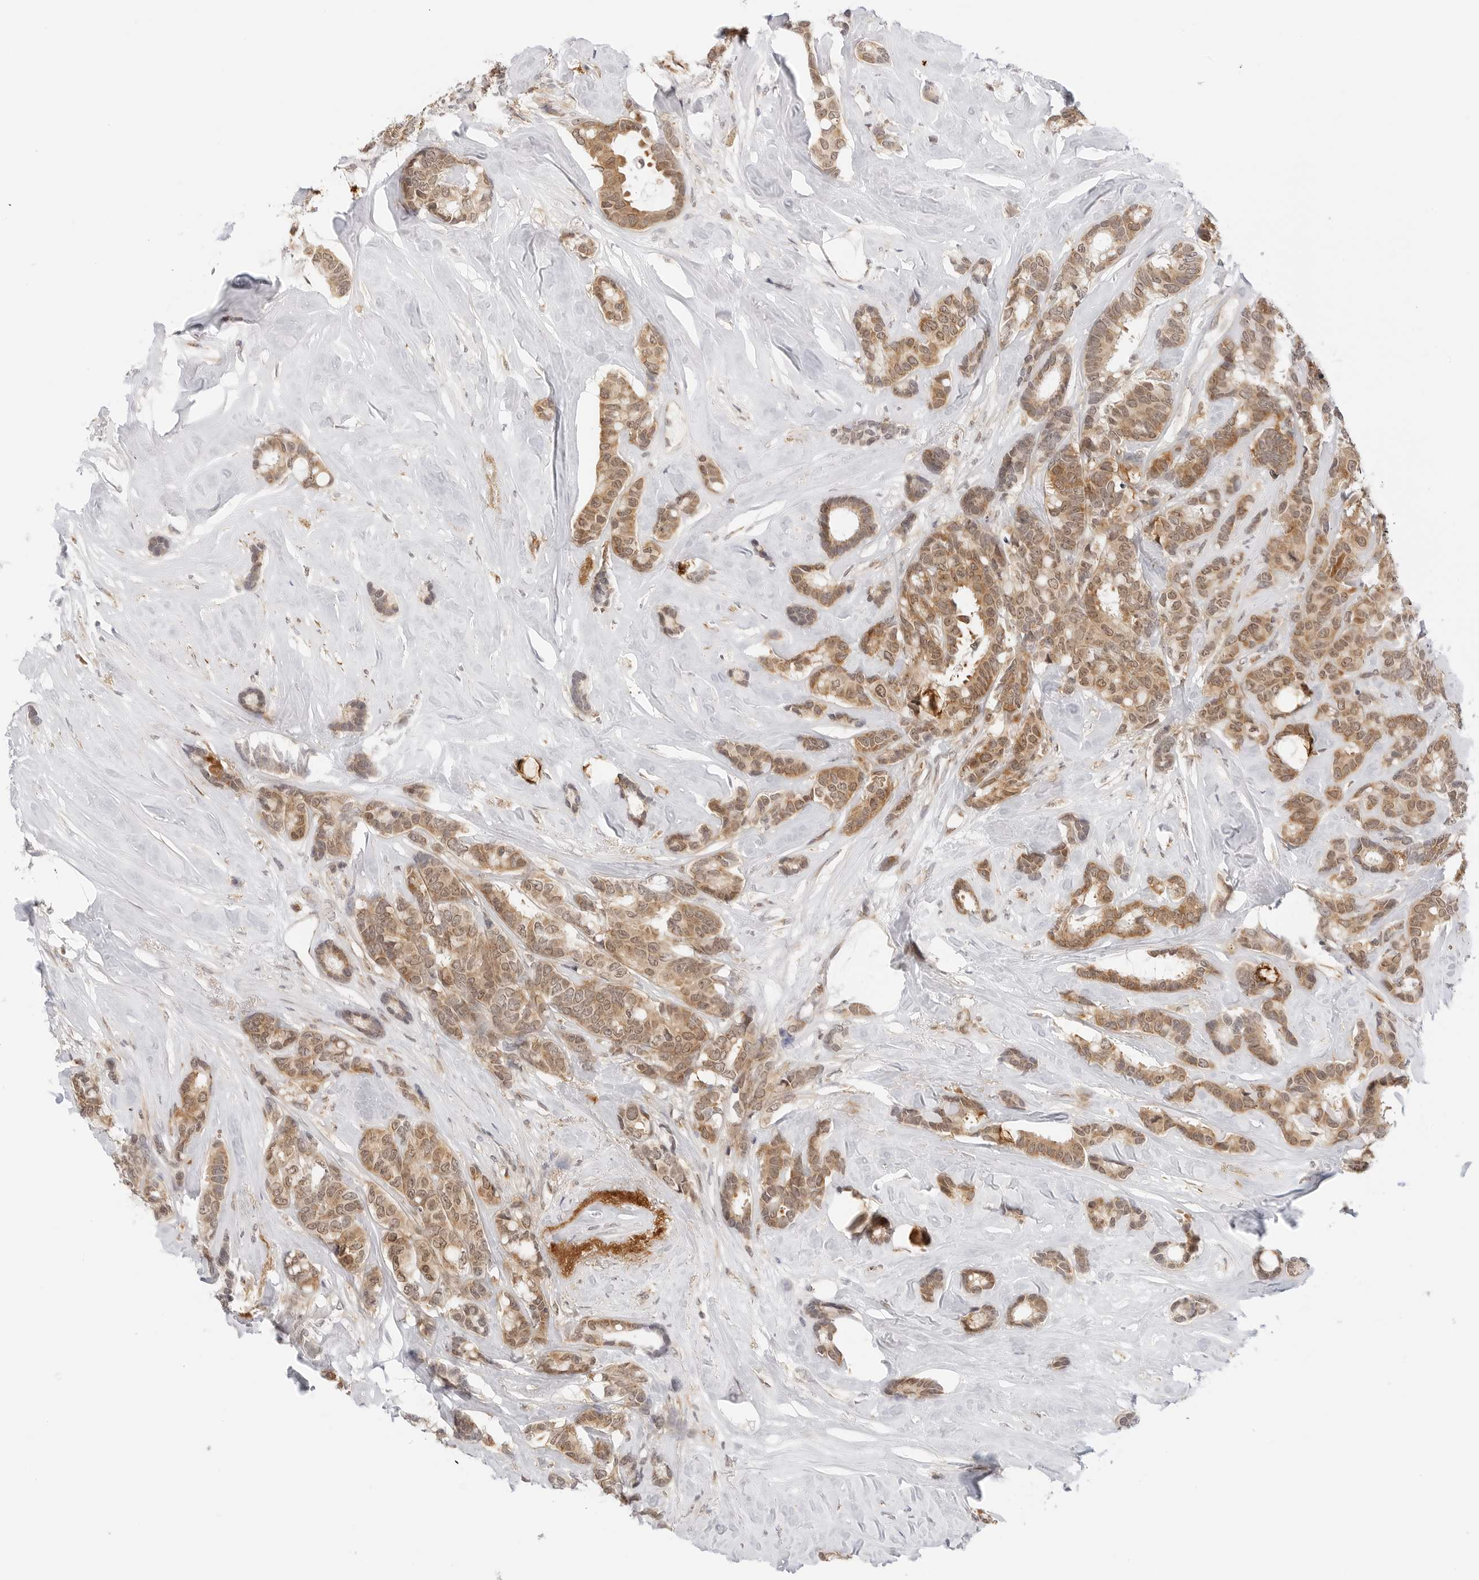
{"staining": {"intensity": "moderate", "quantity": ">75%", "location": "cytoplasmic/membranous,nuclear"}, "tissue": "breast cancer", "cell_type": "Tumor cells", "image_type": "cancer", "snomed": [{"axis": "morphology", "description": "Duct carcinoma"}, {"axis": "topography", "description": "Breast"}], "caption": "An image of human intraductal carcinoma (breast) stained for a protein reveals moderate cytoplasmic/membranous and nuclear brown staining in tumor cells.", "gene": "GORAB", "patient": {"sex": "female", "age": 87}}